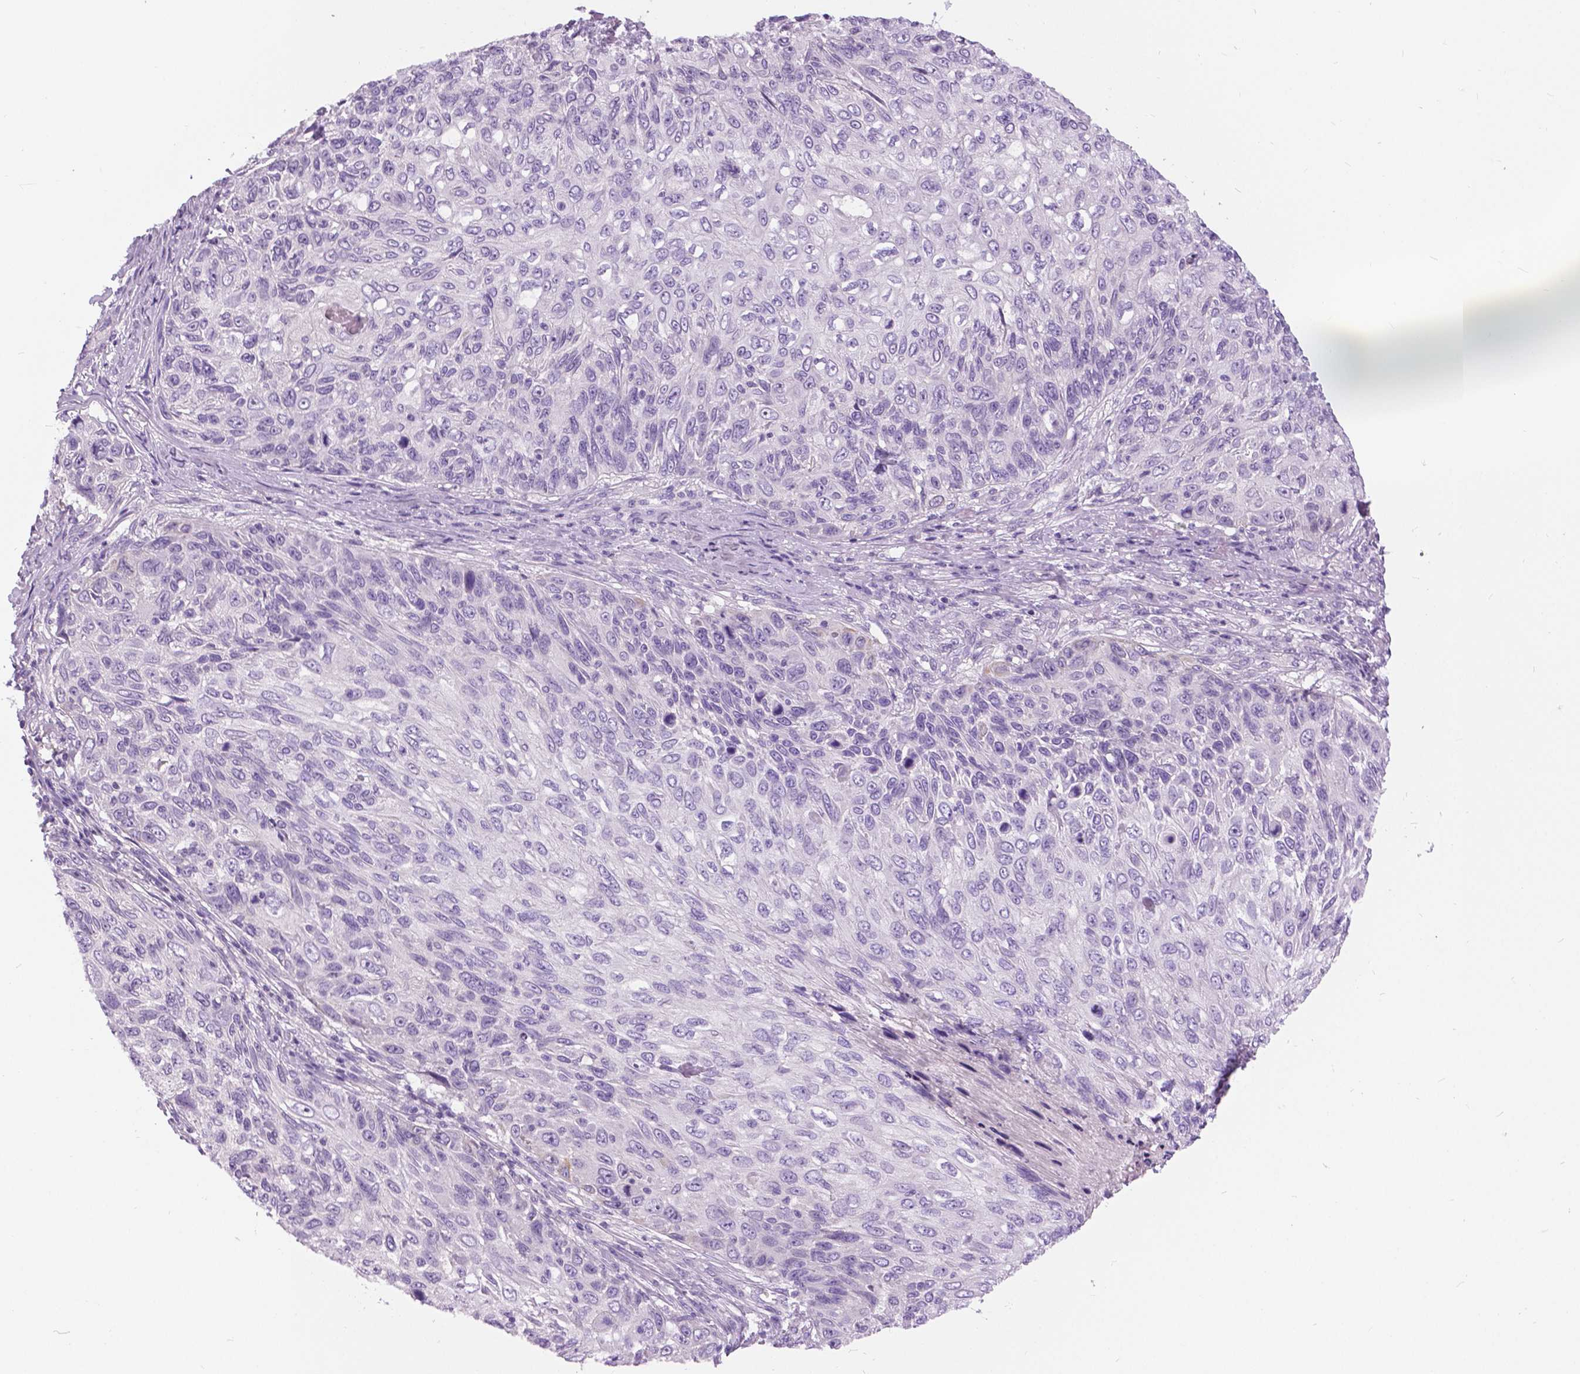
{"staining": {"intensity": "negative", "quantity": "none", "location": "none"}, "tissue": "skin cancer", "cell_type": "Tumor cells", "image_type": "cancer", "snomed": [{"axis": "morphology", "description": "Squamous cell carcinoma, NOS"}, {"axis": "topography", "description": "Skin"}], "caption": "The image demonstrates no significant expression in tumor cells of skin cancer.", "gene": "TP53TG5", "patient": {"sex": "male", "age": 92}}